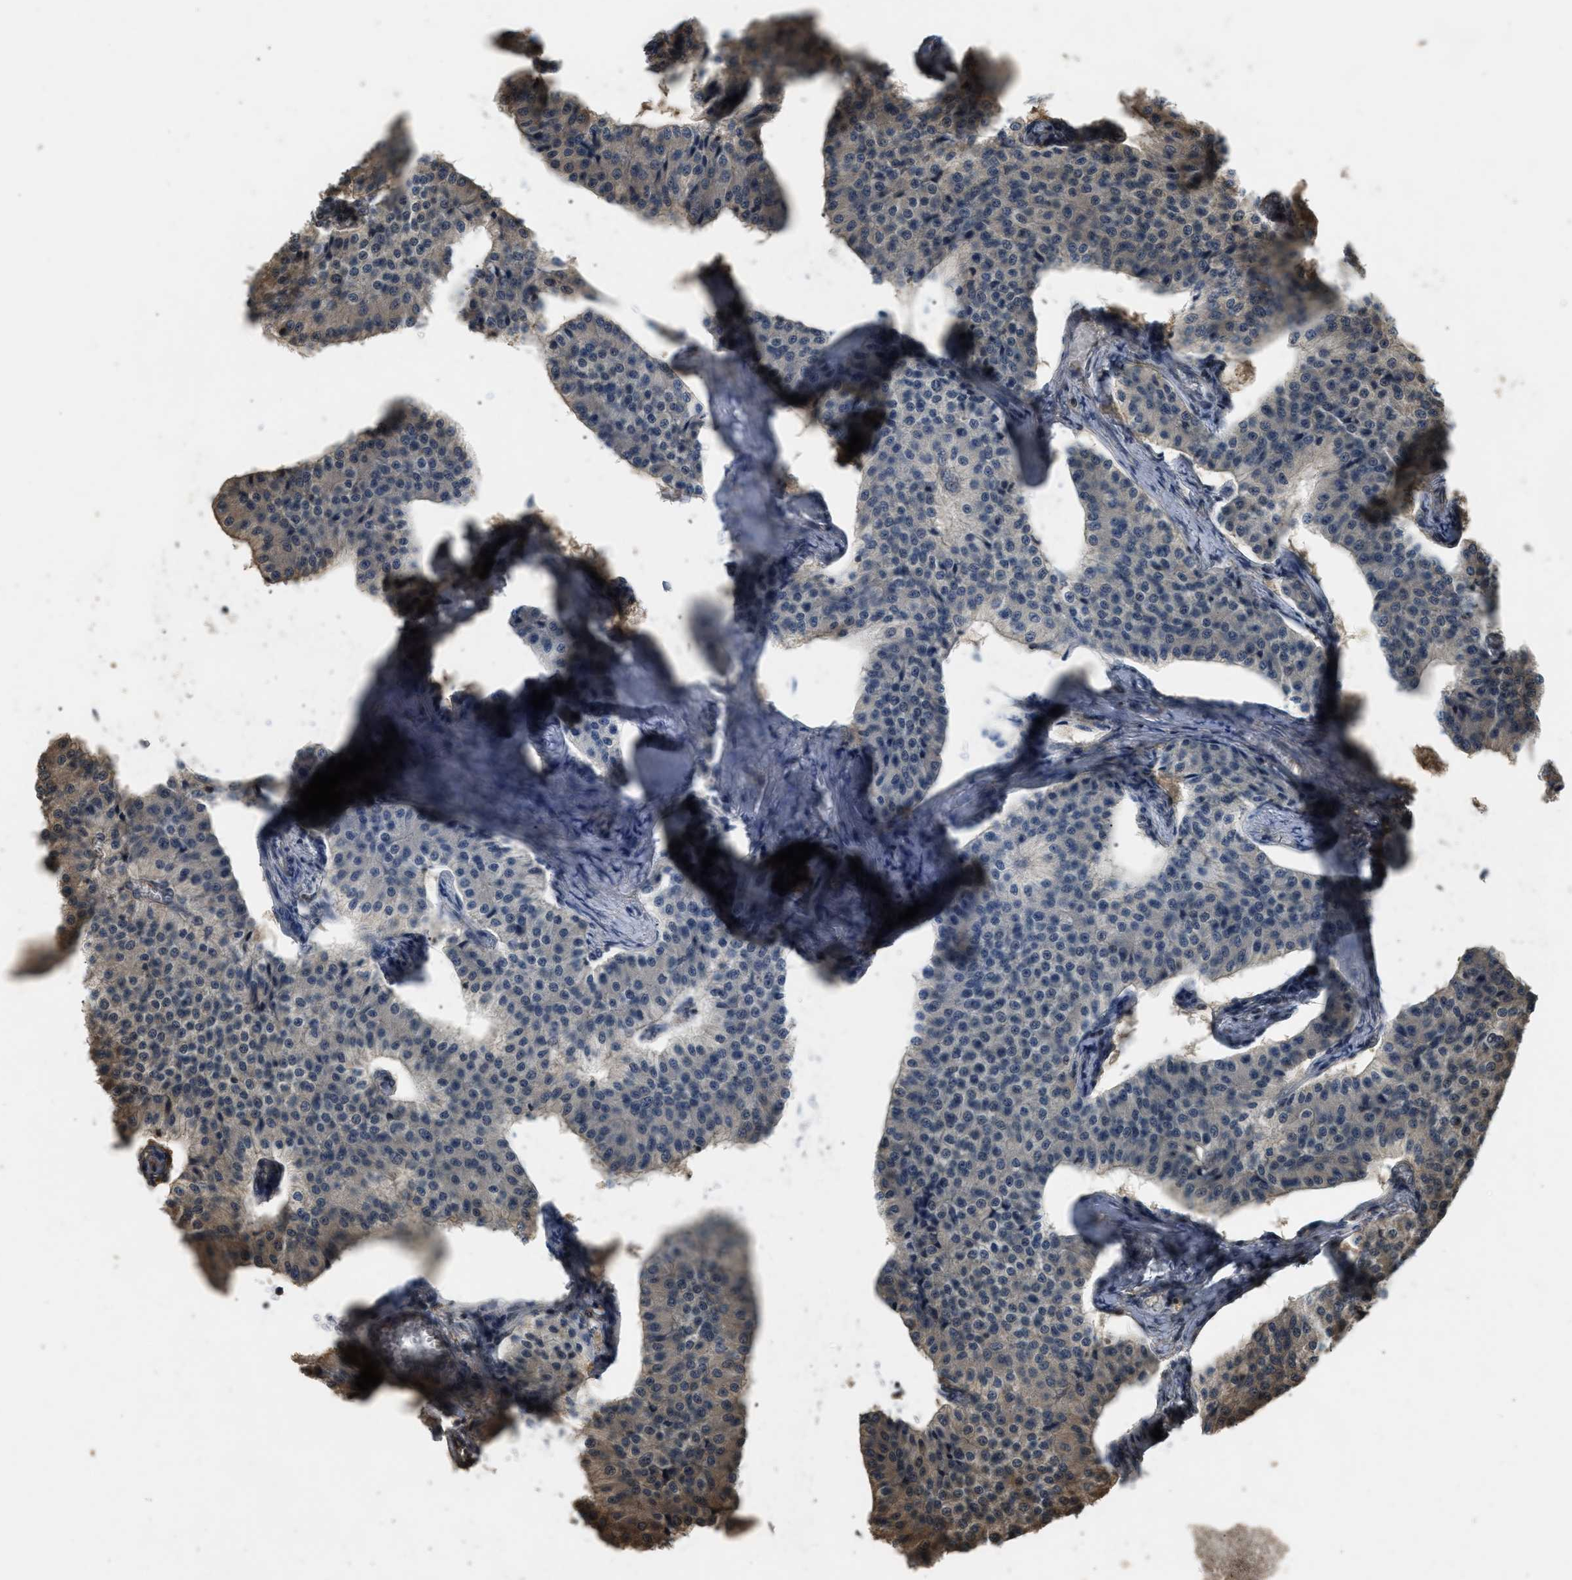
{"staining": {"intensity": "weak", "quantity": "<25%", "location": "cytoplasmic/membranous"}, "tissue": "carcinoid", "cell_type": "Tumor cells", "image_type": "cancer", "snomed": [{"axis": "morphology", "description": "Carcinoid, malignant, NOS"}, {"axis": "topography", "description": "Colon"}], "caption": "Carcinoid was stained to show a protein in brown. There is no significant staining in tumor cells.", "gene": "ARHGDIA", "patient": {"sex": "female", "age": 52}}